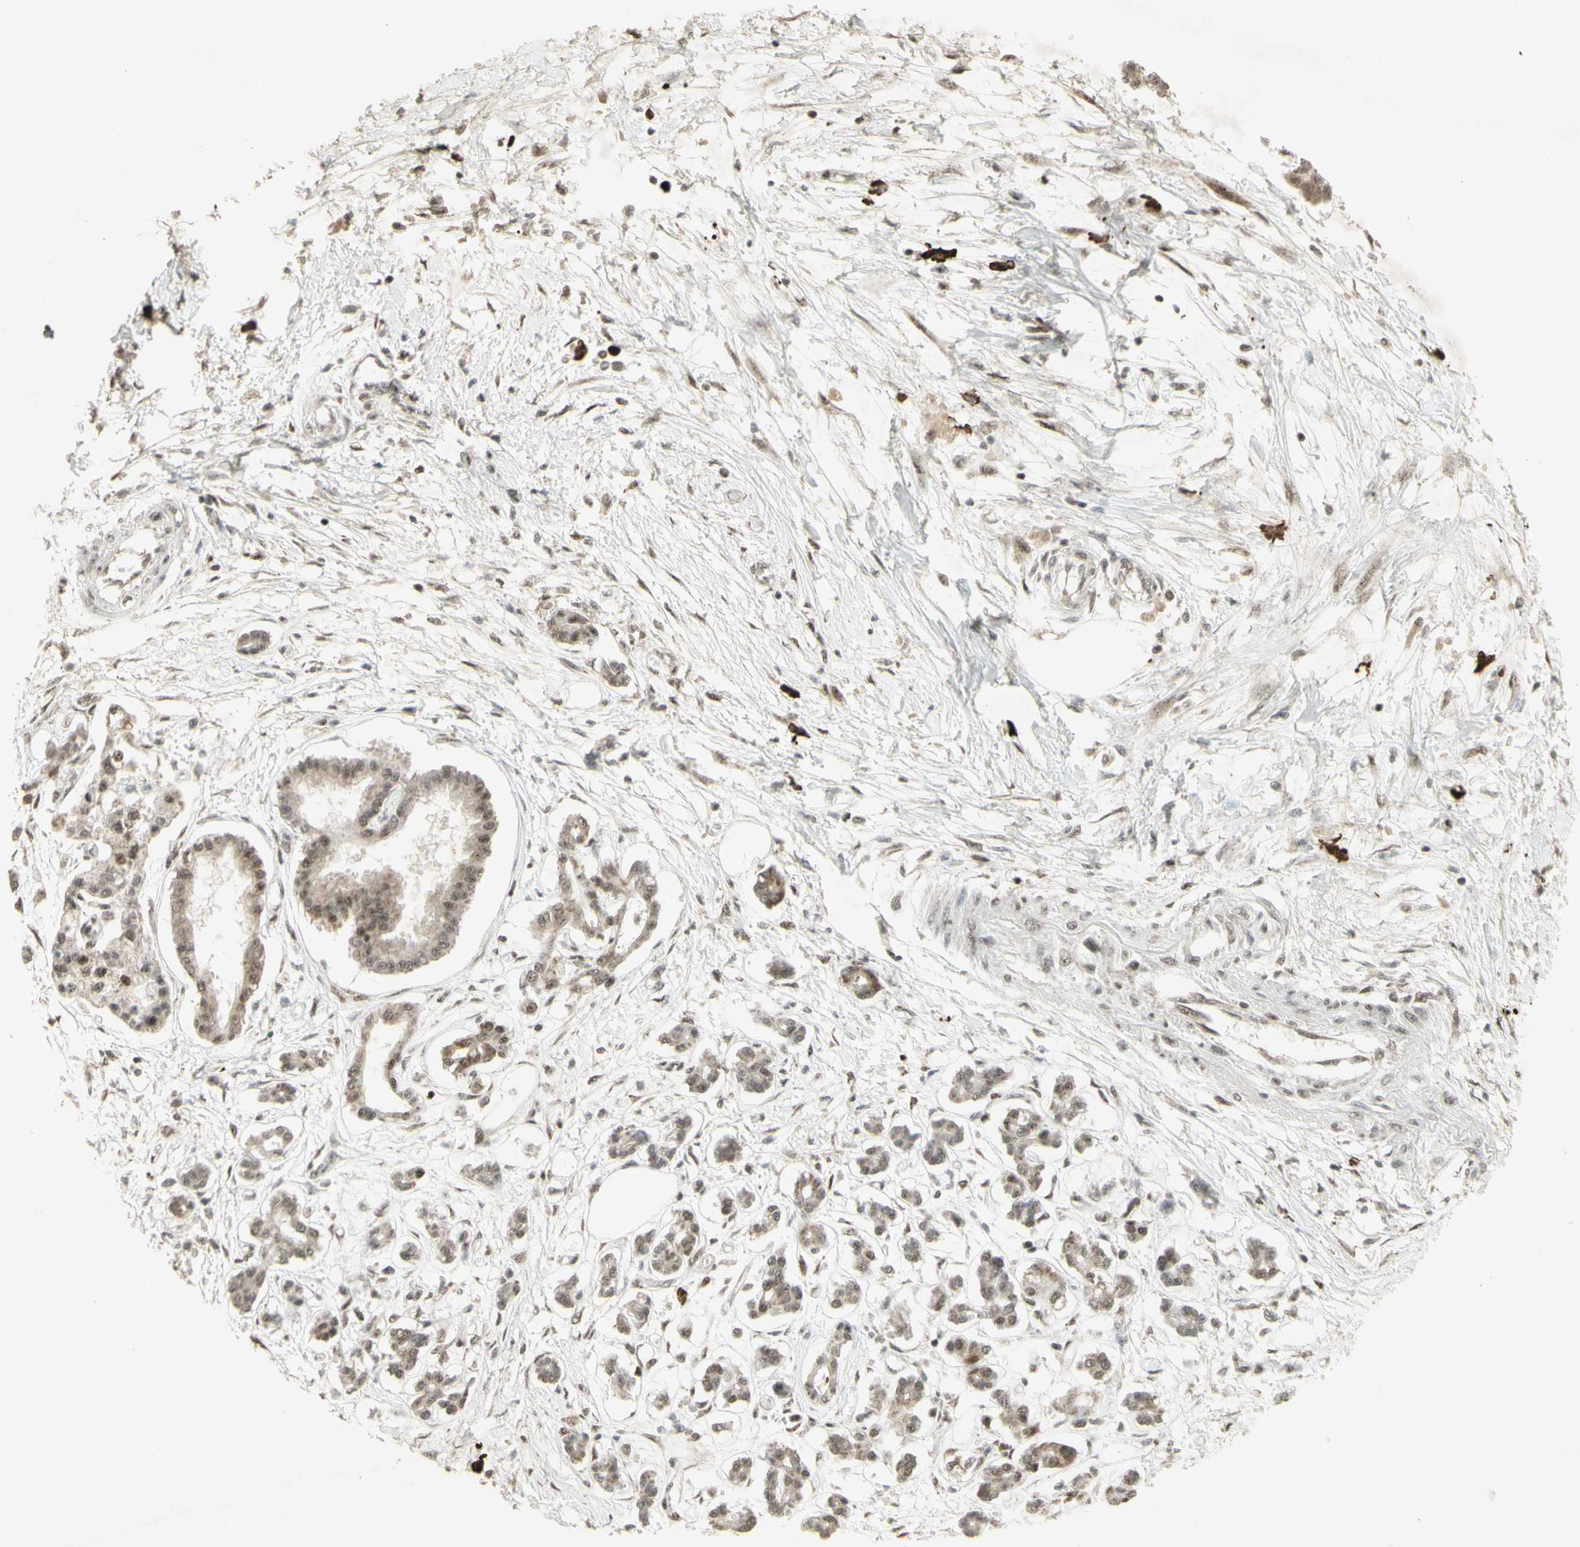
{"staining": {"intensity": "weak", "quantity": ">75%", "location": "cytoplasmic/membranous,nuclear"}, "tissue": "pancreatic cancer", "cell_type": "Tumor cells", "image_type": "cancer", "snomed": [{"axis": "morphology", "description": "Adenocarcinoma, NOS"}, {"axis": "topography", "description": "Pancreas"}], "caption": "IHC of human pancreatic cancer (adenocarcinoma) displays low levels of weak cytoplasmic/membranous and nuclear expression in approximately >75% of tumor cells.", "gene": "CCNT1", "patient": {"sex": "male", "age": 56}}